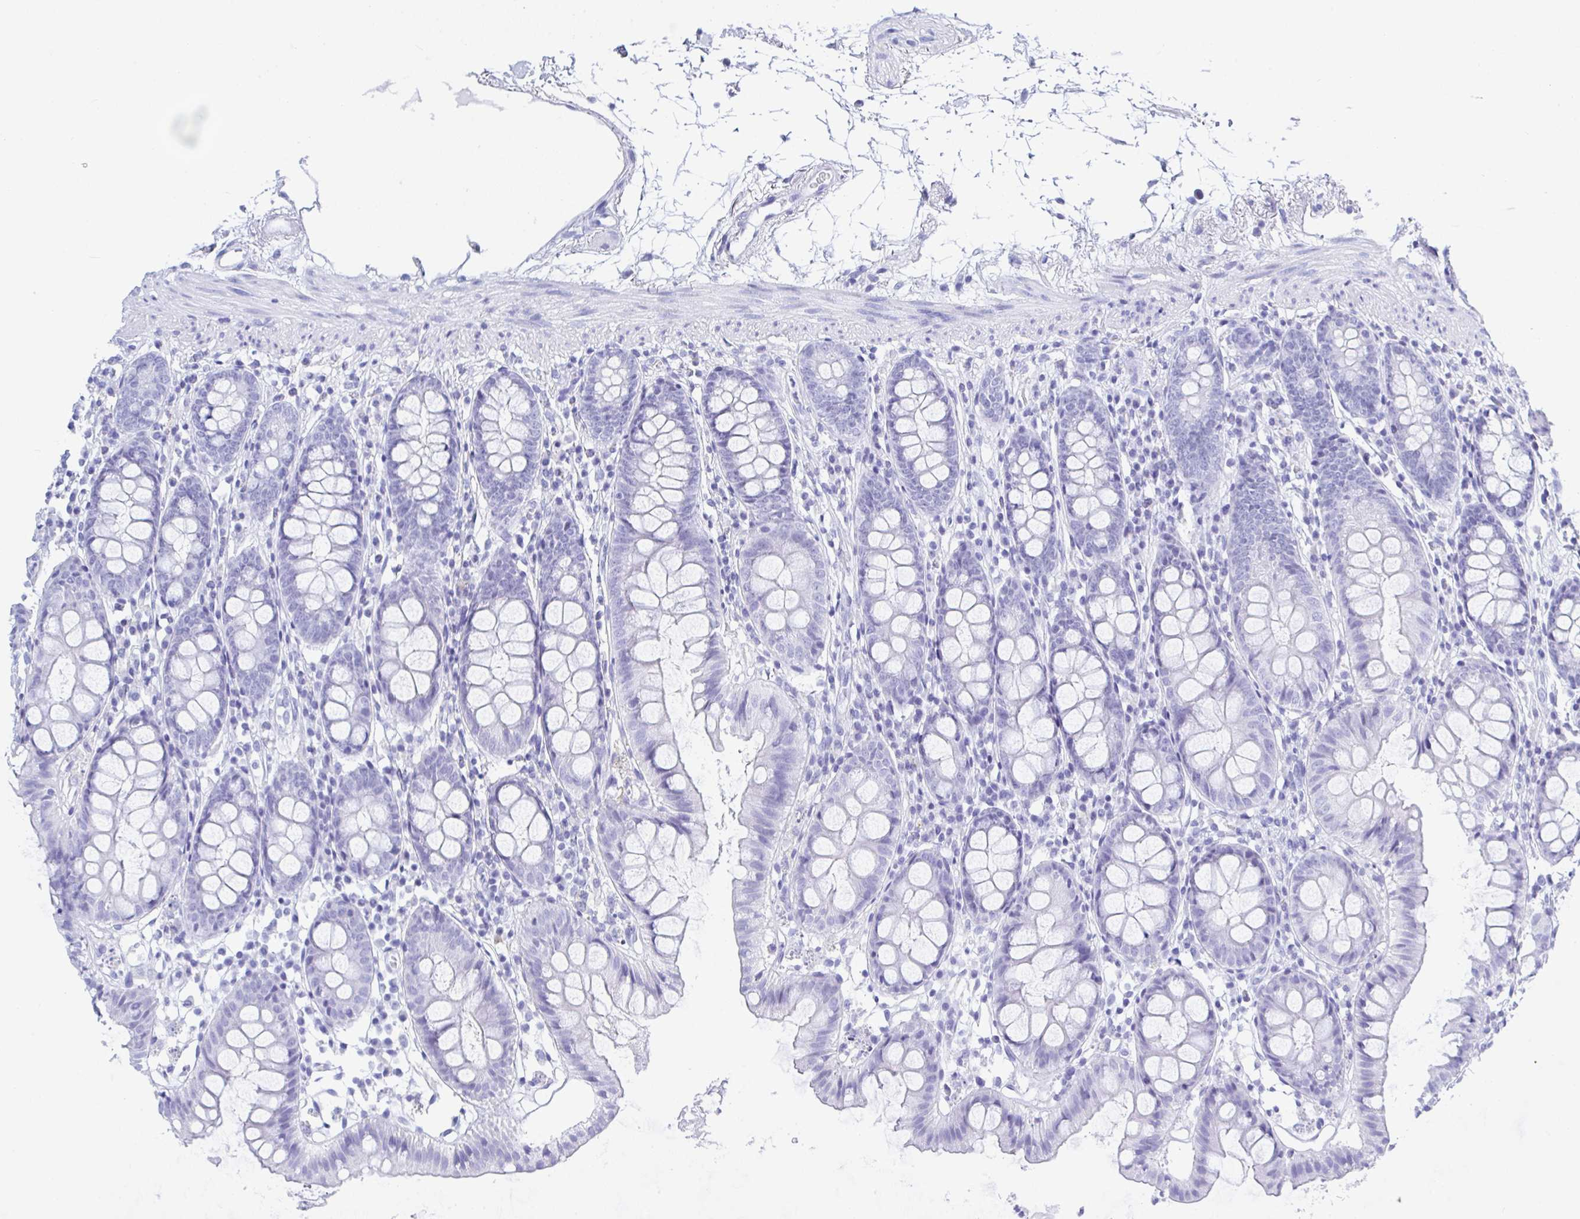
{"staining": {"intensity": "weak", "quantity": "<25%", "location": "cytoplasmic/membranous"}, "tissue": "colon", "cell_type": "Endothelial cells", "image_type": "normal", "snomed": [{"axis": "morphology", "description": "Normal tissue, NOS"}, {"axis": "topography", "description": "Colon"}], "caption": "Photomicrograph shows no significant protein positivity in endothelial cells of unremarkable colon.", "gene": "FRMD3", "patient": {"sex": "female", "age": 84}}